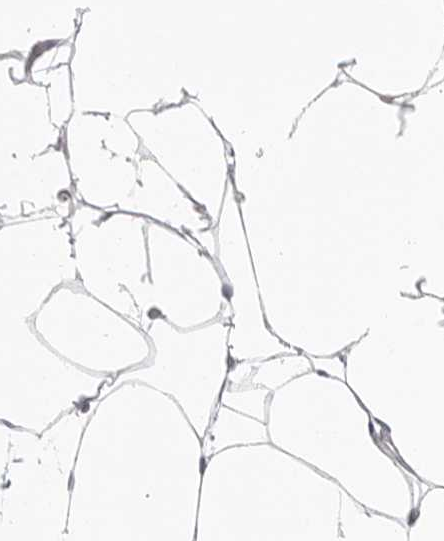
{"staining": {"intensity": "negative", "quantity": "none", "location": "none"}, "tissue": "adipose tissue", "cell_type": "Adipocytes", "image_type": "normal", "snomed": [{"axis": "morphology", "description": "Normal tissue, NOS"}, {"axis": "morphology", "description": "Fibrosis, NOS"}, {"axis": "topography", "description": "Breast"}, {"axis": "topography", "description": "Adipose tissue"}], "caption": "An IHC micrograph of normal adipose tissue is shown. There is no staining in adipocytes of adipose tissue. (DAB immunohistochemistry (IHC) visualized using brightfield microscopy, high magnification).", "gene": "HMGCS2", "patient": {"sex": "female", "age": 39}}